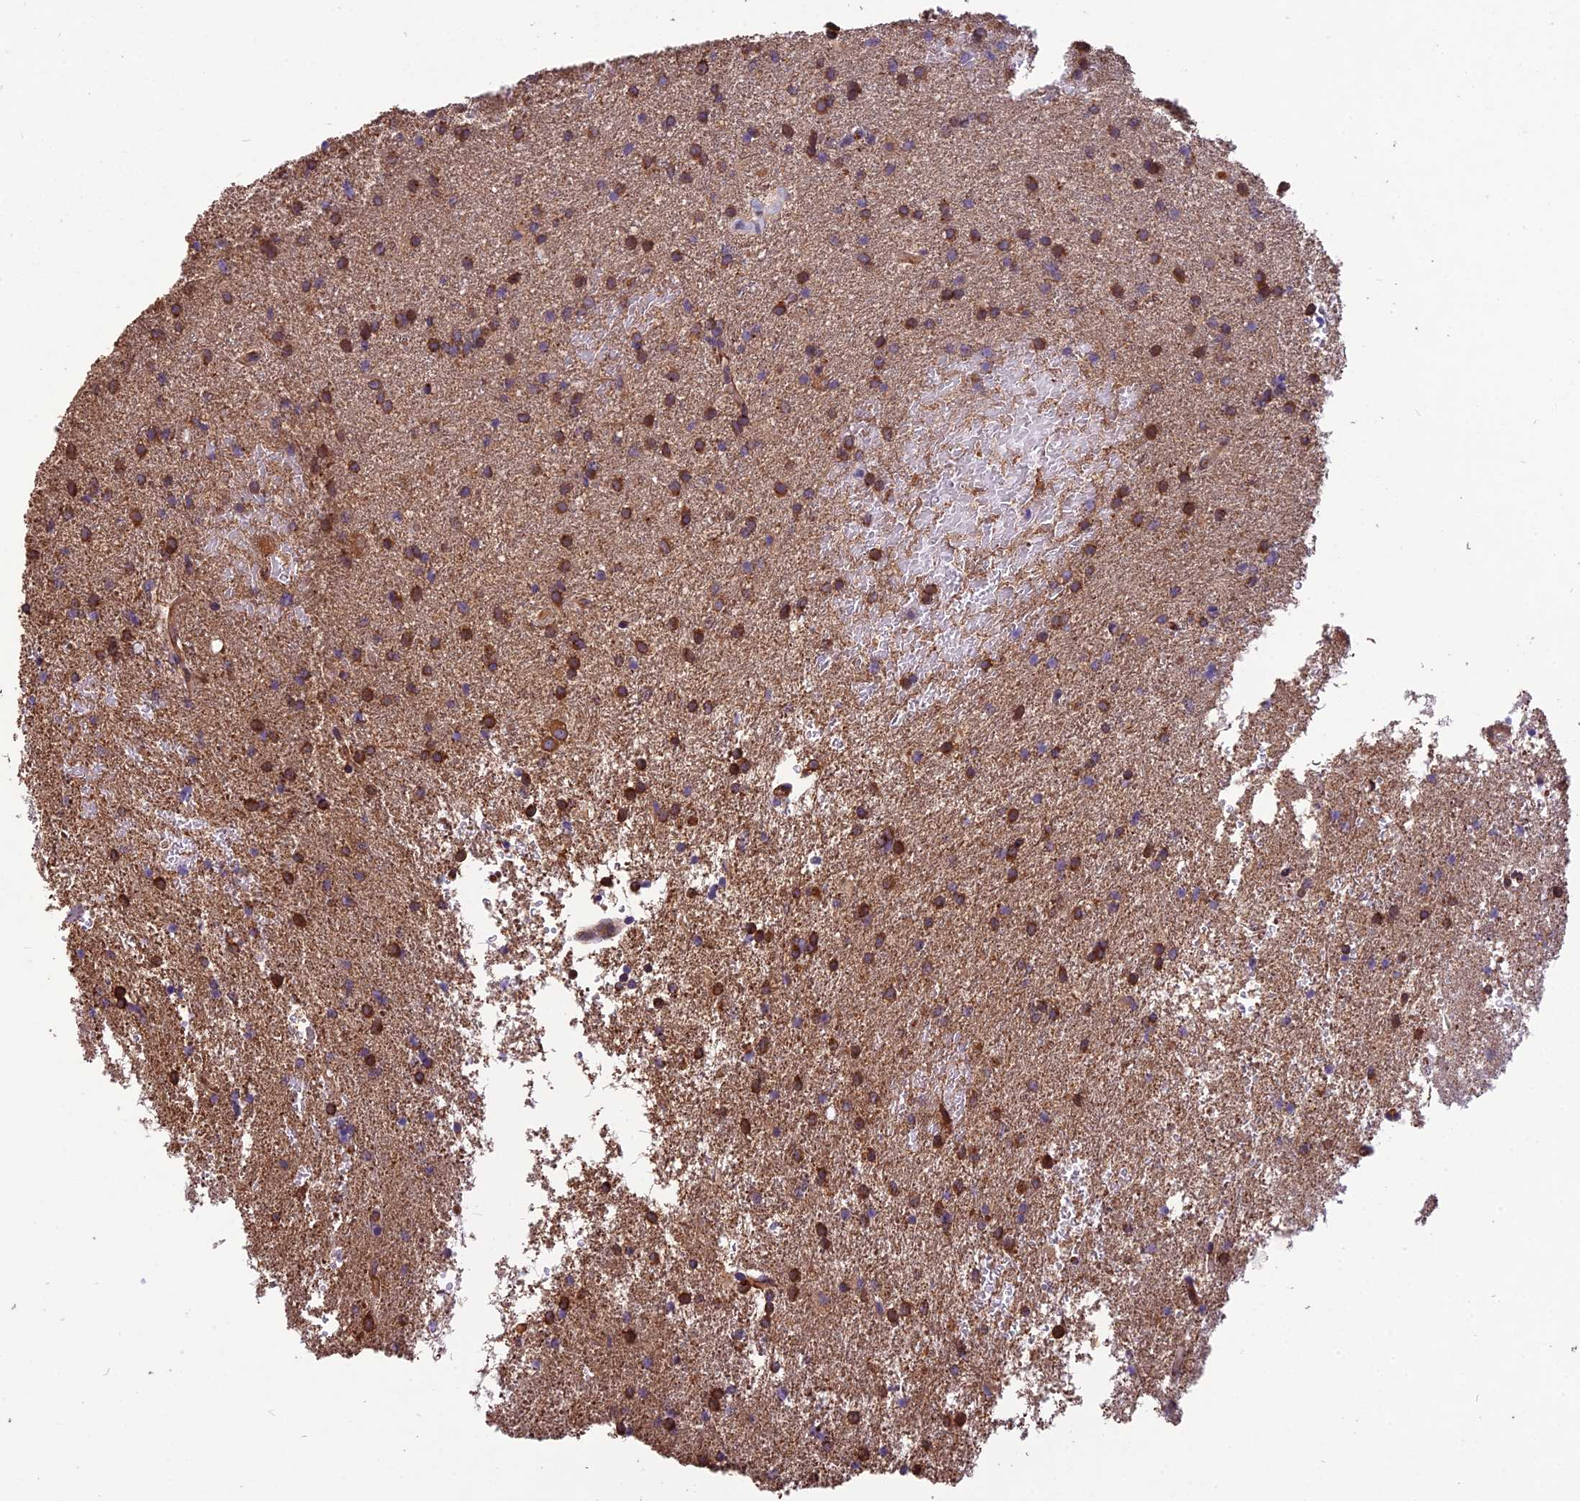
{"staining": {"intensity": "strong", "quantity": ">75%", "location": "cytoplasmic/membranous"}, "tissue": "glioma", "cell_type": "Tumor cells", "image_type": "cancer", "snomed": [{"axis": "morphology", "description": "Glioma, malignant, High grade"}, {"axis": "topography", "description": "Brain"}], "caption": "Protein staining displays strong cytoplasmic/membranous positivity in approximately >75% of tumor cells in high-grade glioma (malignant).", "gene": "SPDL1", "patient": {"sex": "female", "age": 50}}